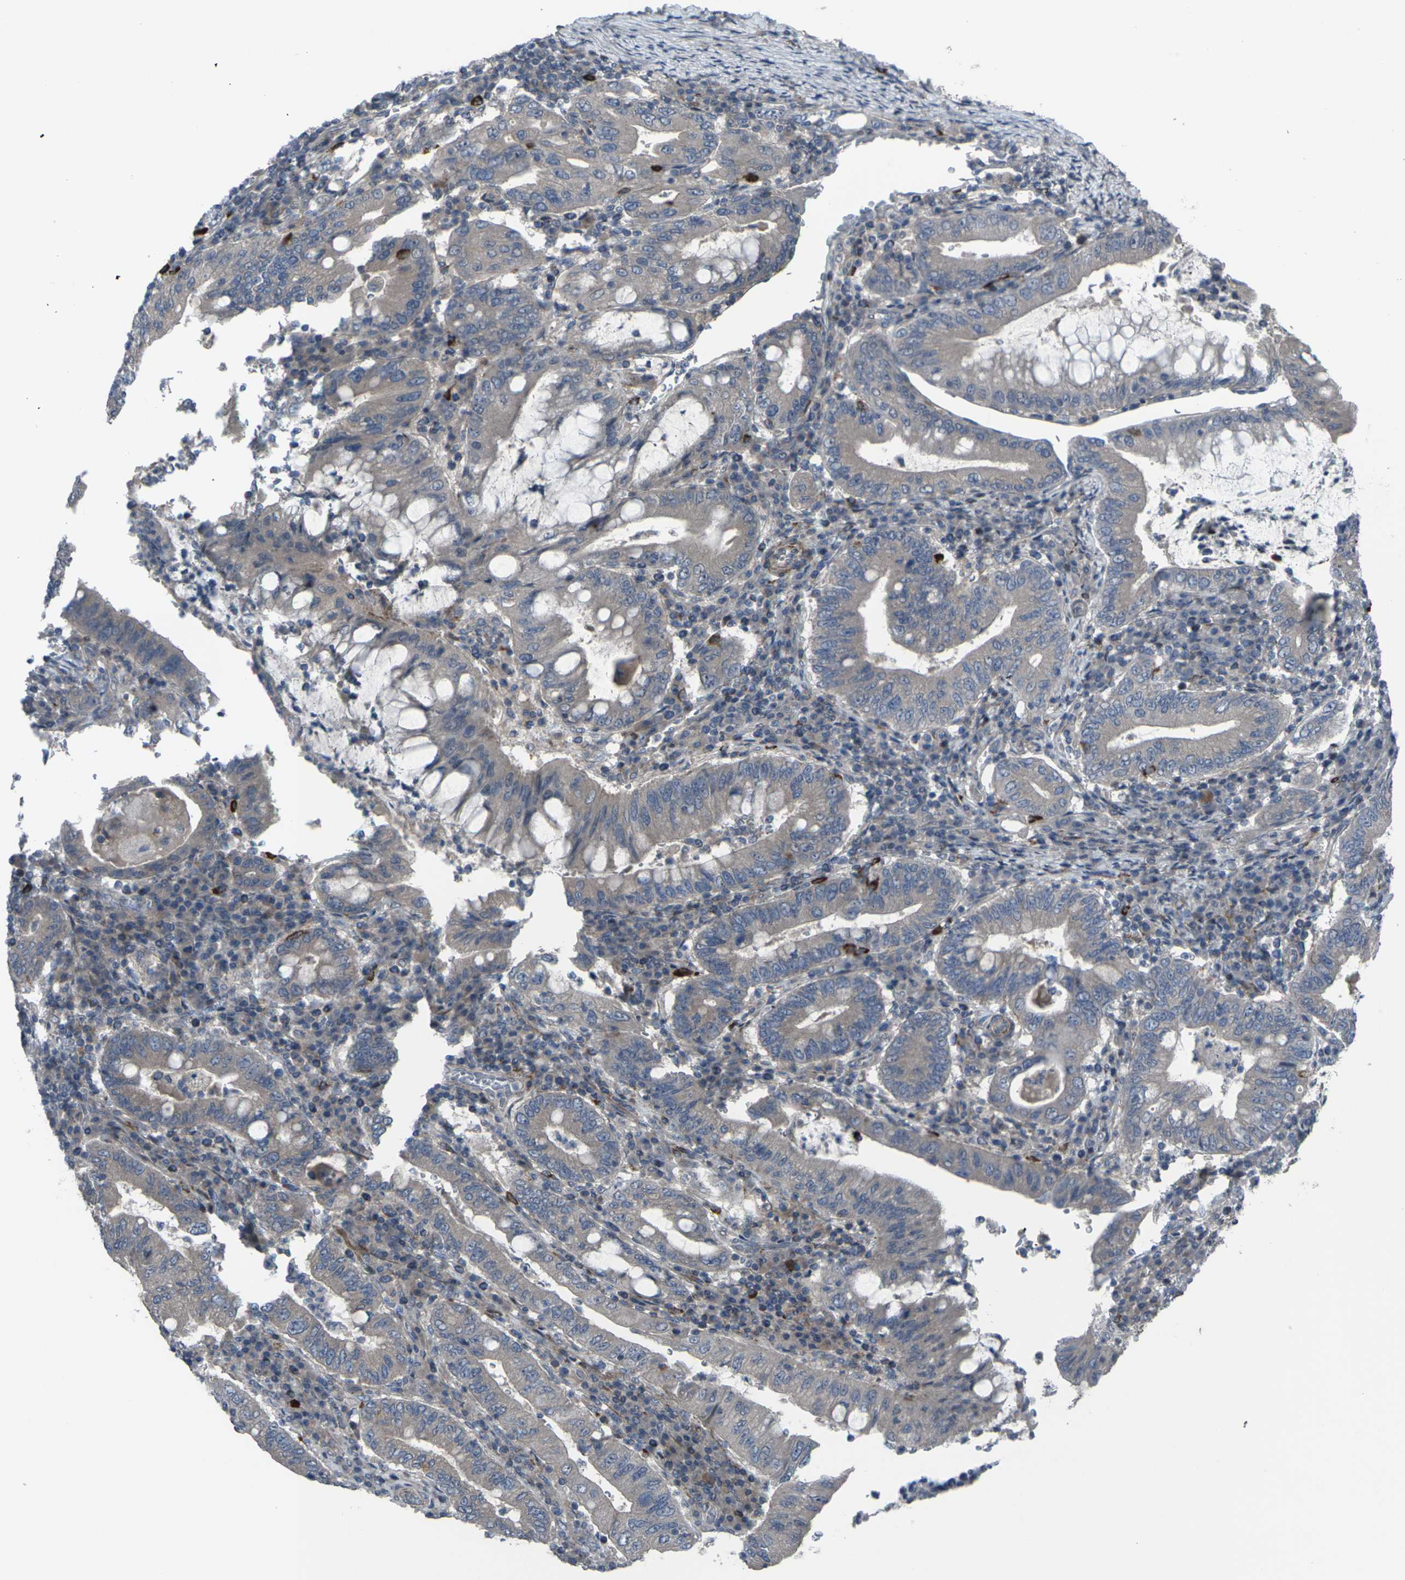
{"staining": {"intensity": "weak", "quantity": ">75%", "location": "cytoplasmic/membranous"}, "tissue": "stomach cancer", "cell_type": "Tumor cells", "image_type": "cancer", "snomed": [{"axis": "morphology", "description": "Normal tissue, NOS"}, {"axis": "morphology", "description": "Adenocarcinoma, NOS"}, {"axis": "topography", "description": "Esophagus"}, {"axis": "topography", "description": "Stomach, upper"}, {"axis": "topography", "description": "Peripheral nerve tissue"}], "caption": "Immunohistochemical staining of stomach cancer (adenocarcinoma) shows low levels of weak cytoplasmic/membranous staining in approximately >75% of tumor cells.", "gene": "CCR10", "patient": {"sex": "male", "age": 62}}